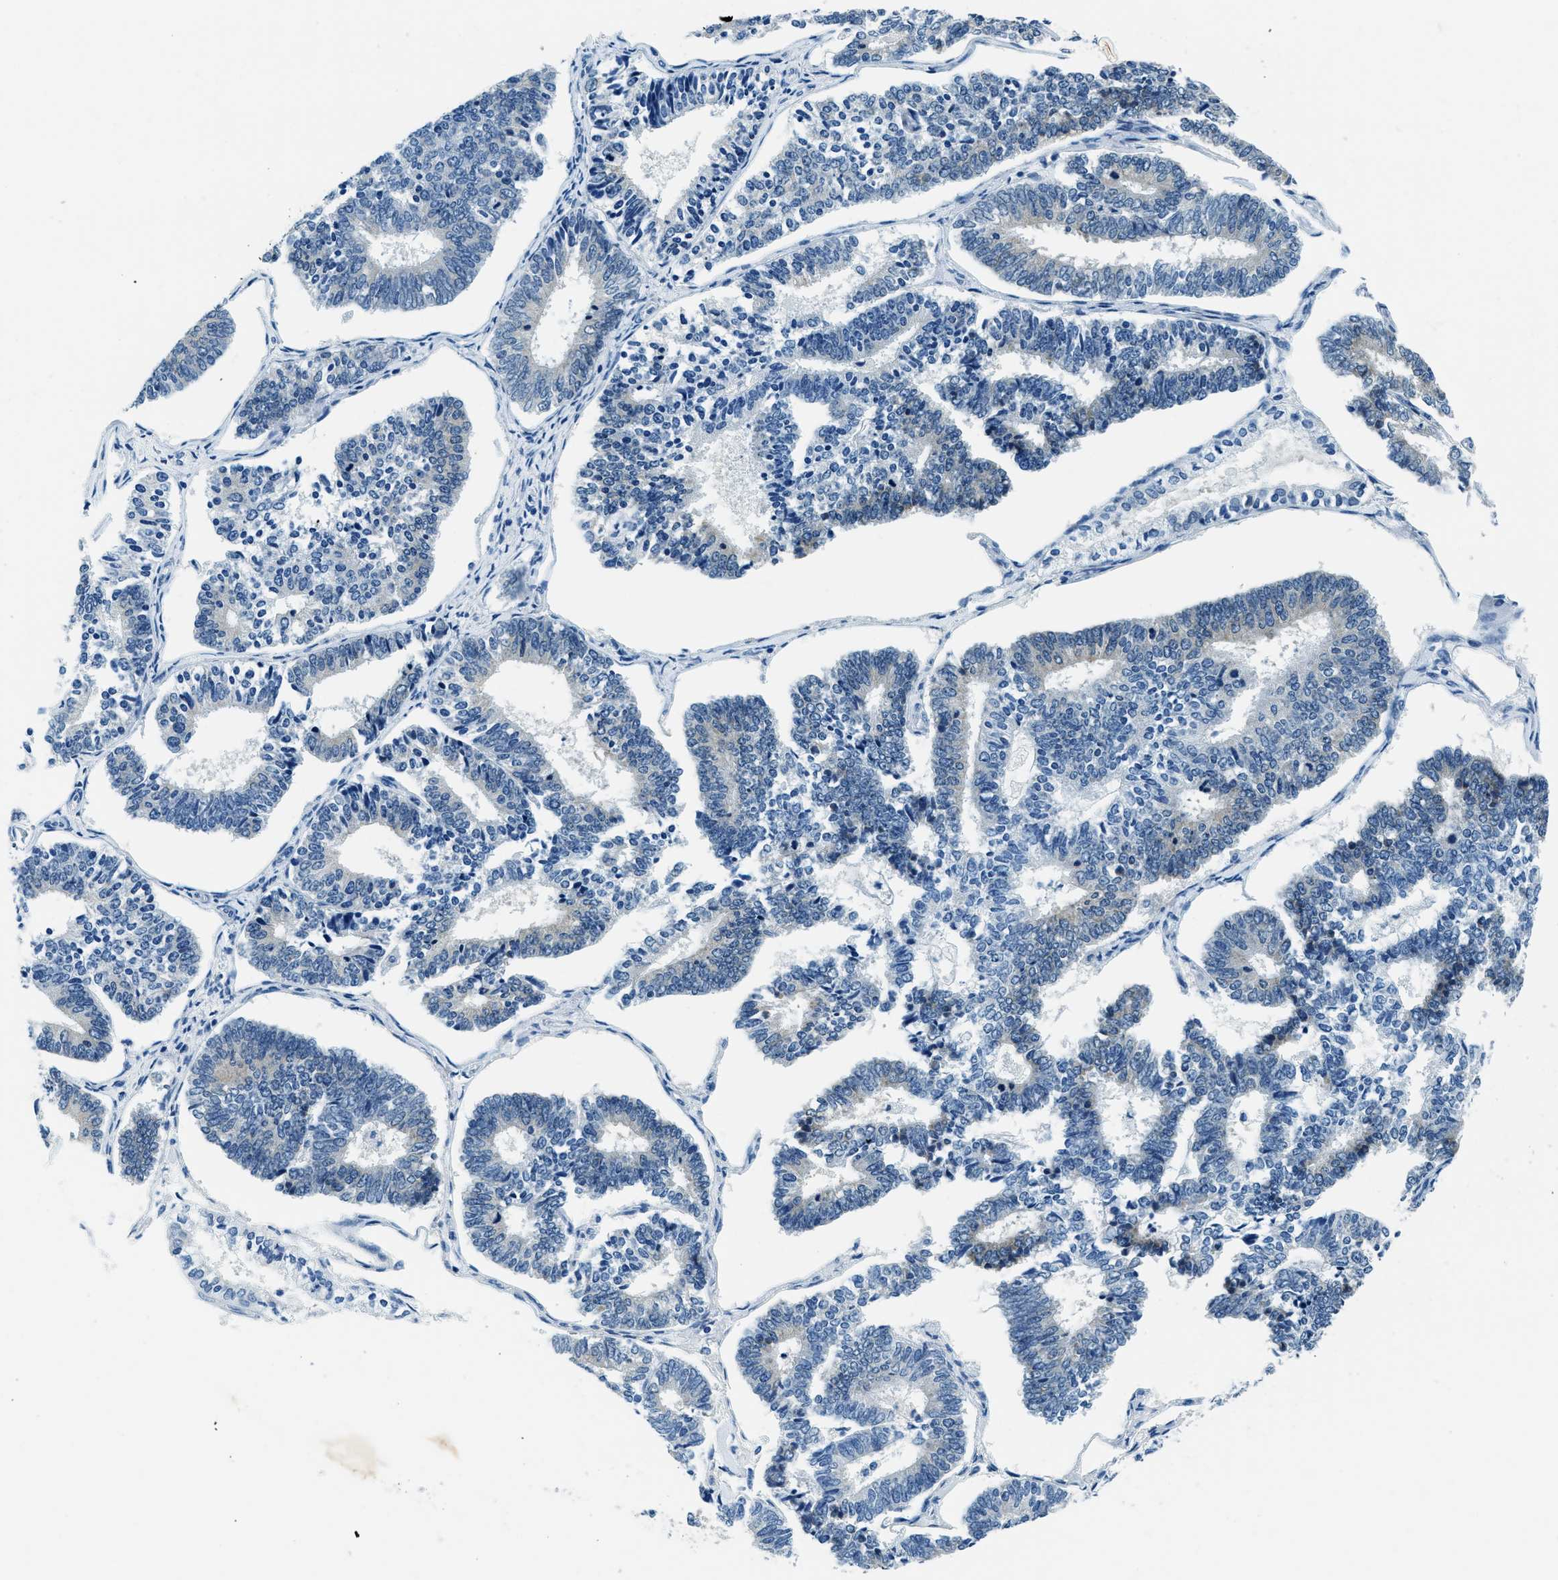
{"staining": {"intensity": "negative", "quantity": "none", "location": "none"}, "tissue": "endometrial cancer", "cell_type": "Tumor cells", "image_type": "cancer", "snomed": [{"axis": "morphology", "description": "Adenocarcinoma, NOS"}, {"axis": "topography", "description": "Endometrium"}], "caption": "IHC photomicrograph of adenocarcinoma (endometrial) stained for a protein (brown), which displays no staining in tumor cells.", "gene": "UBAC2", "patient": {"sex": "female", "age": 70}}